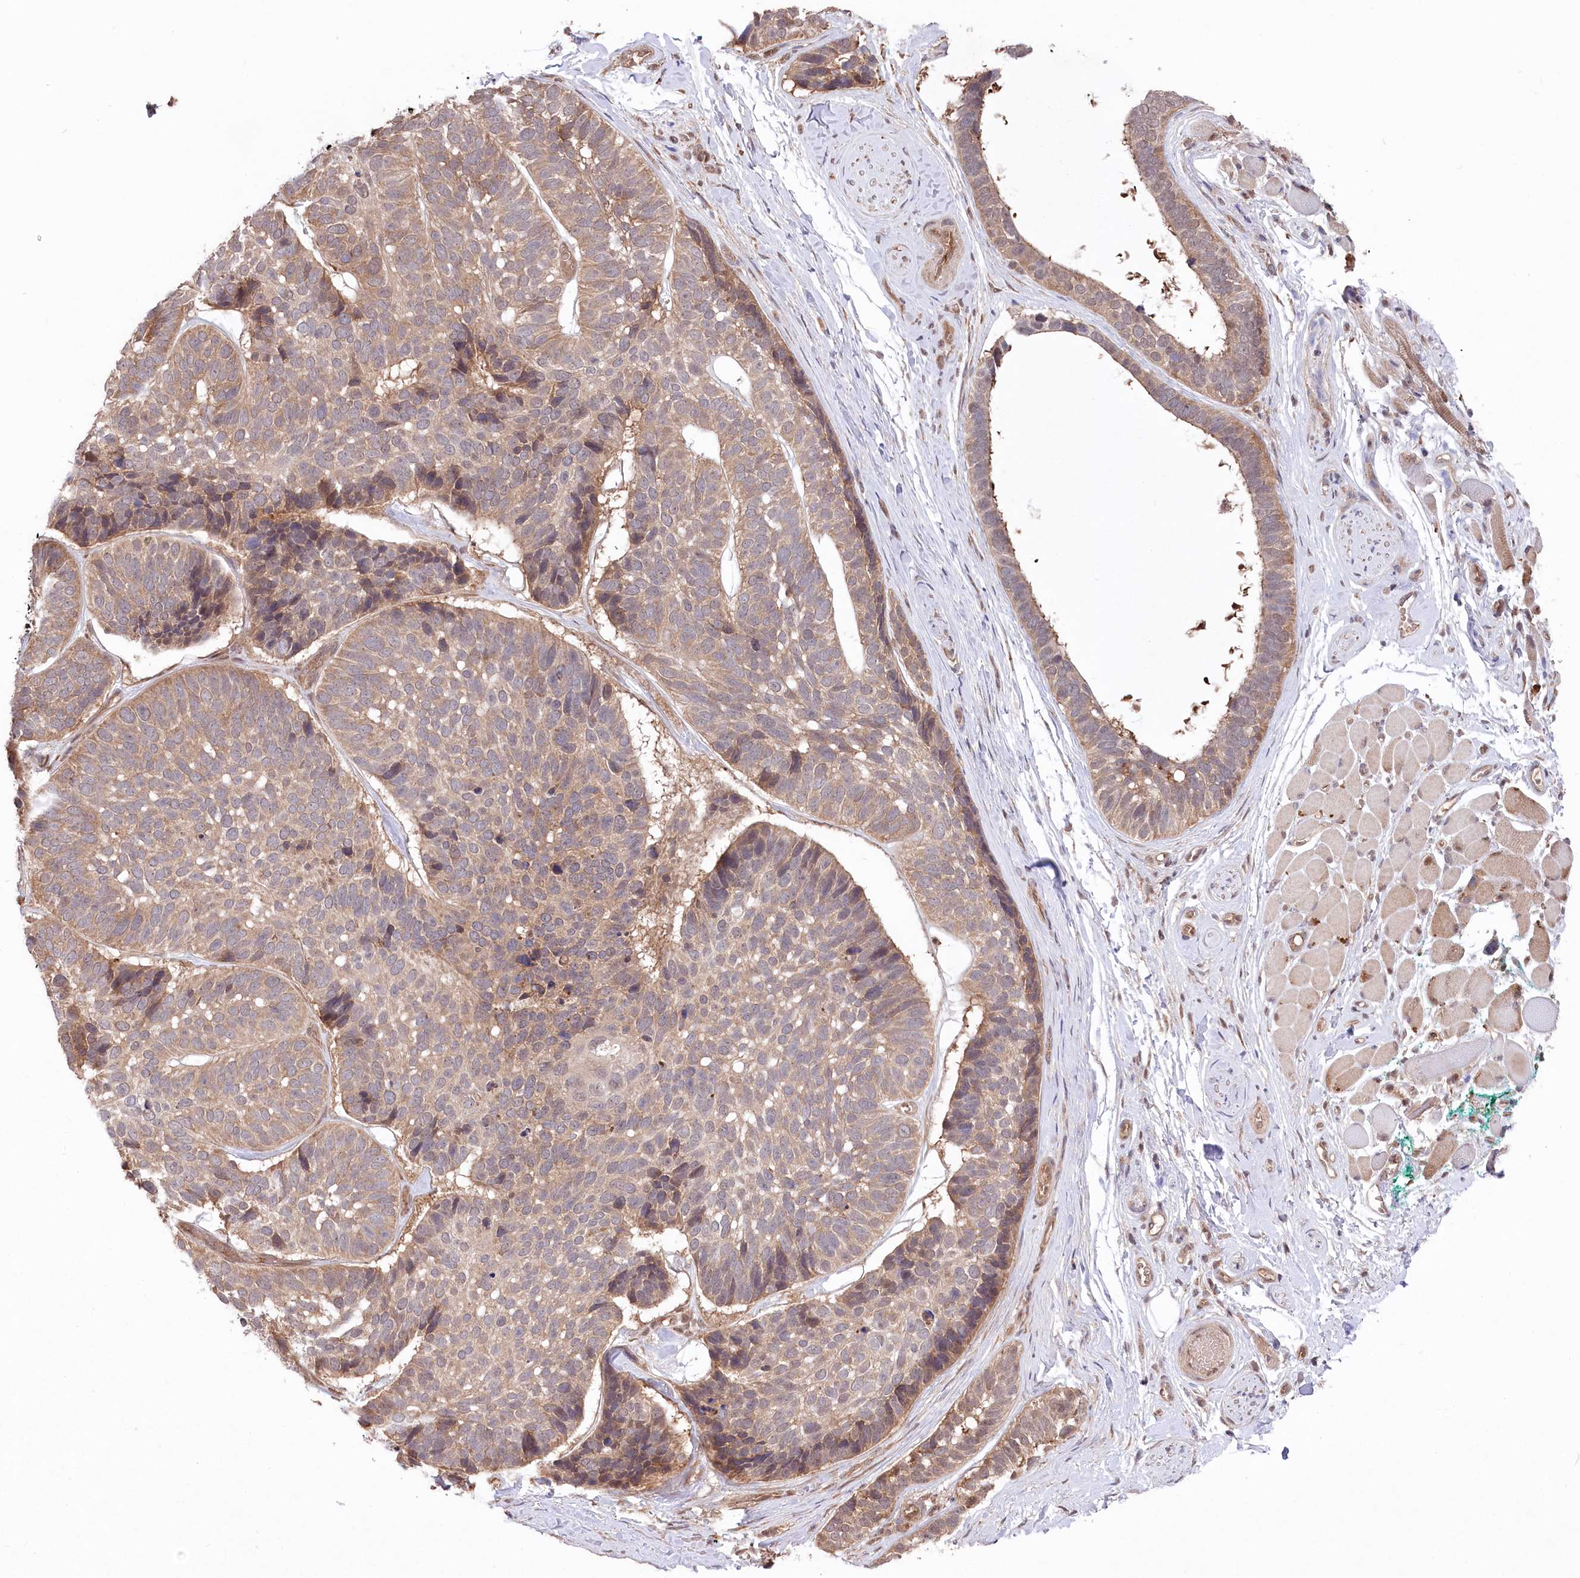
{"staining": {"intensity": "moderate", "quantity": ">75%", "location": "cytoplasmic/membranous"}, "tissue": "skin cancer", "cell_type": "Tumor cells", "image_type": "cancer", "snomed": [{"axis": "morphology", "description": "Basal cell carcinoma"}, {"axis": "topography", "description": "Skin"}], "caption": "The immunohistochemical stain labels moderate cytoplasmic/membranous expression in tumor cells of basal cell carcinoma (skin) tissue.", "gene": "PSMA1", "patient": {"sex": "male", "age": 62}}